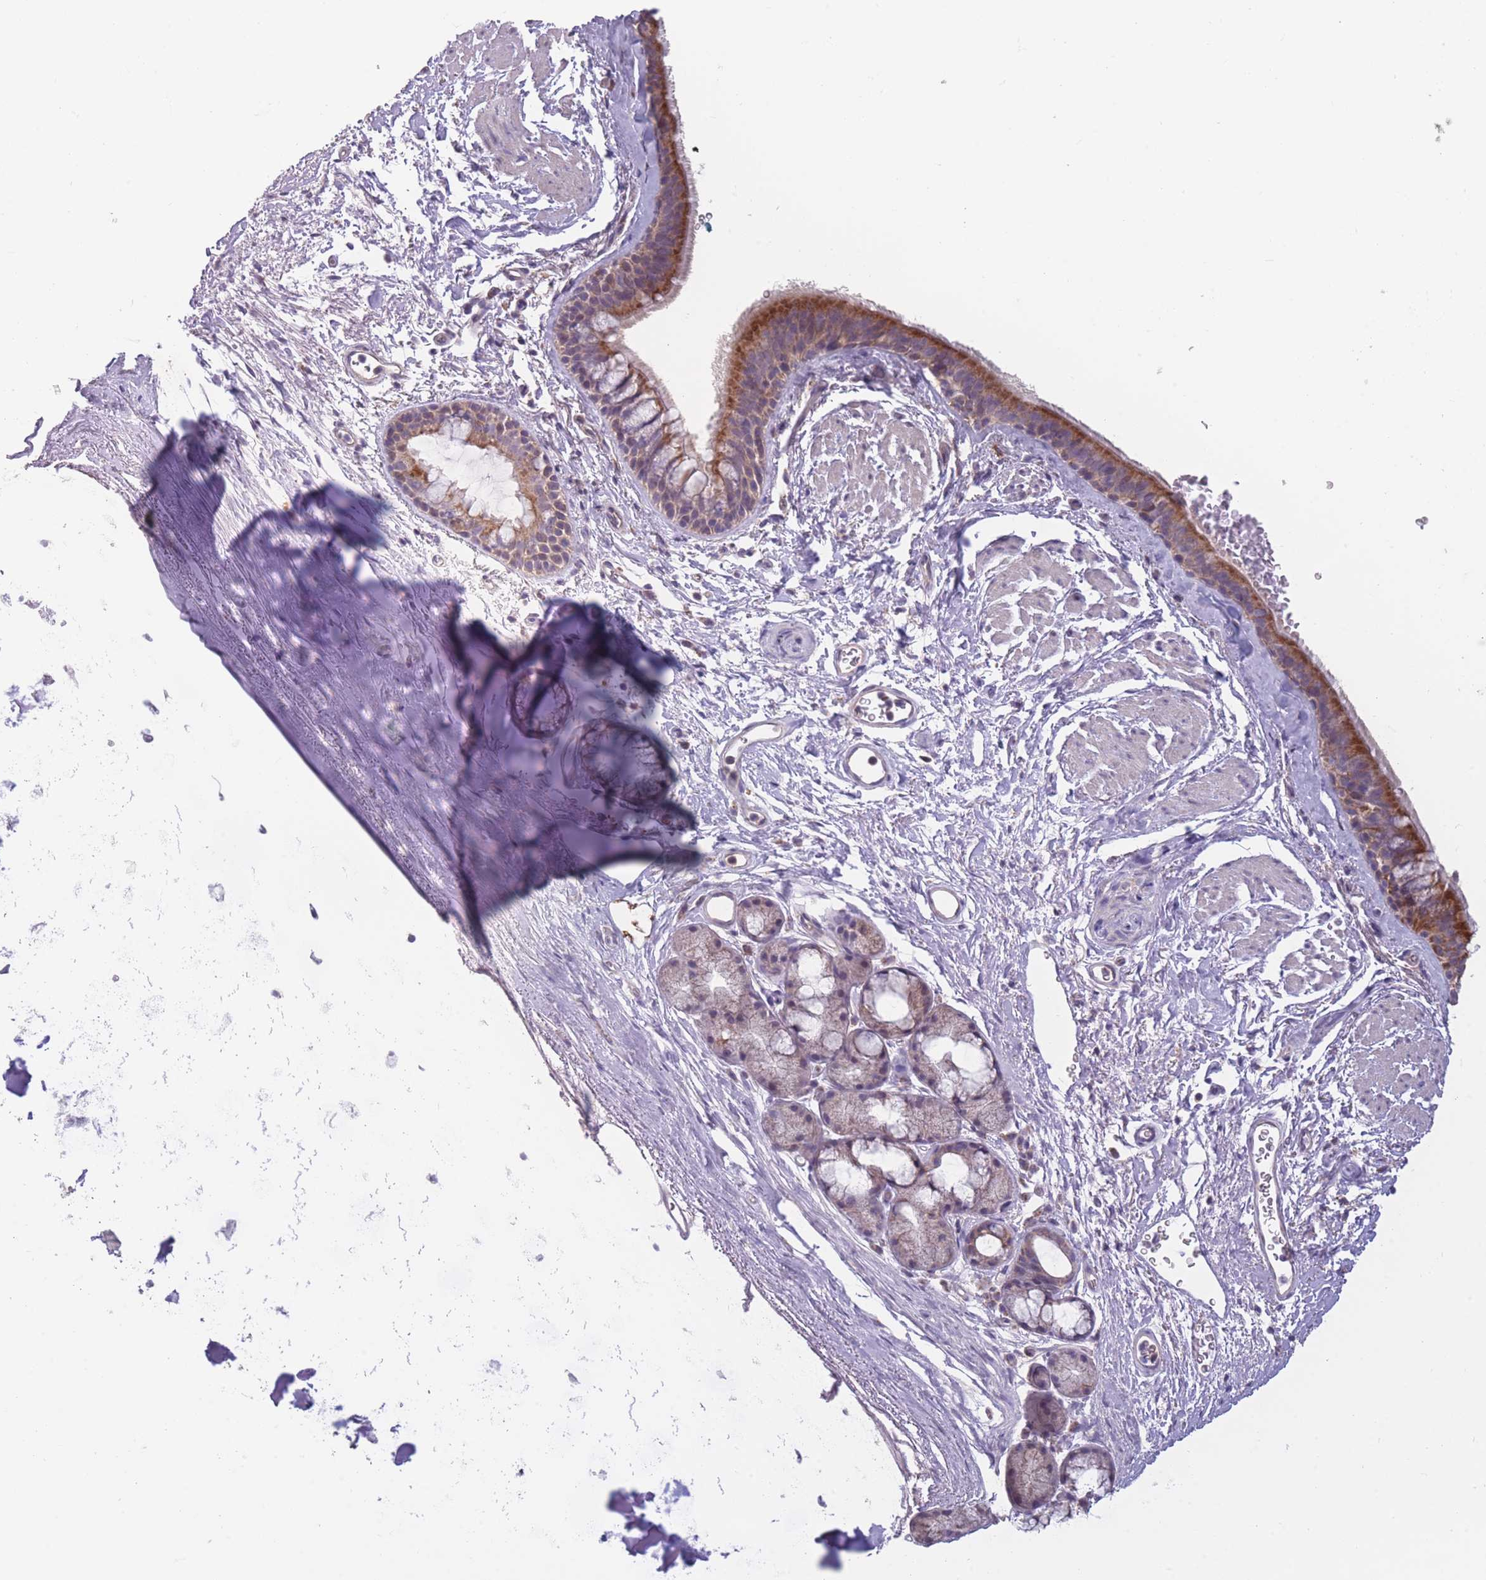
{"staining": {"intensity": "moderate", "quantity": ">75%", "location": "cytoplasmic/membranous"}, "tissue": "bronchus", "cell_type": "Respiratory epithelial cells", "image_type": "normal", "snomed": [{"axis": "morphology", "description": "Normal tissue, NOS"}, {"axis": "topography", "description": "Lymph node"}, {"axis": "topography", "description": "Cartilage tissue"}, {"axis": "topography", "description": "Bronchus"}], "caption": "A medium amount of moderate cytoplasmic/membranous staining is present in about >75% of respiratory epithelial cells in normal bronchus.", "gene": "MRPS18C", "patient": {"sex": "female", "age": 70}}